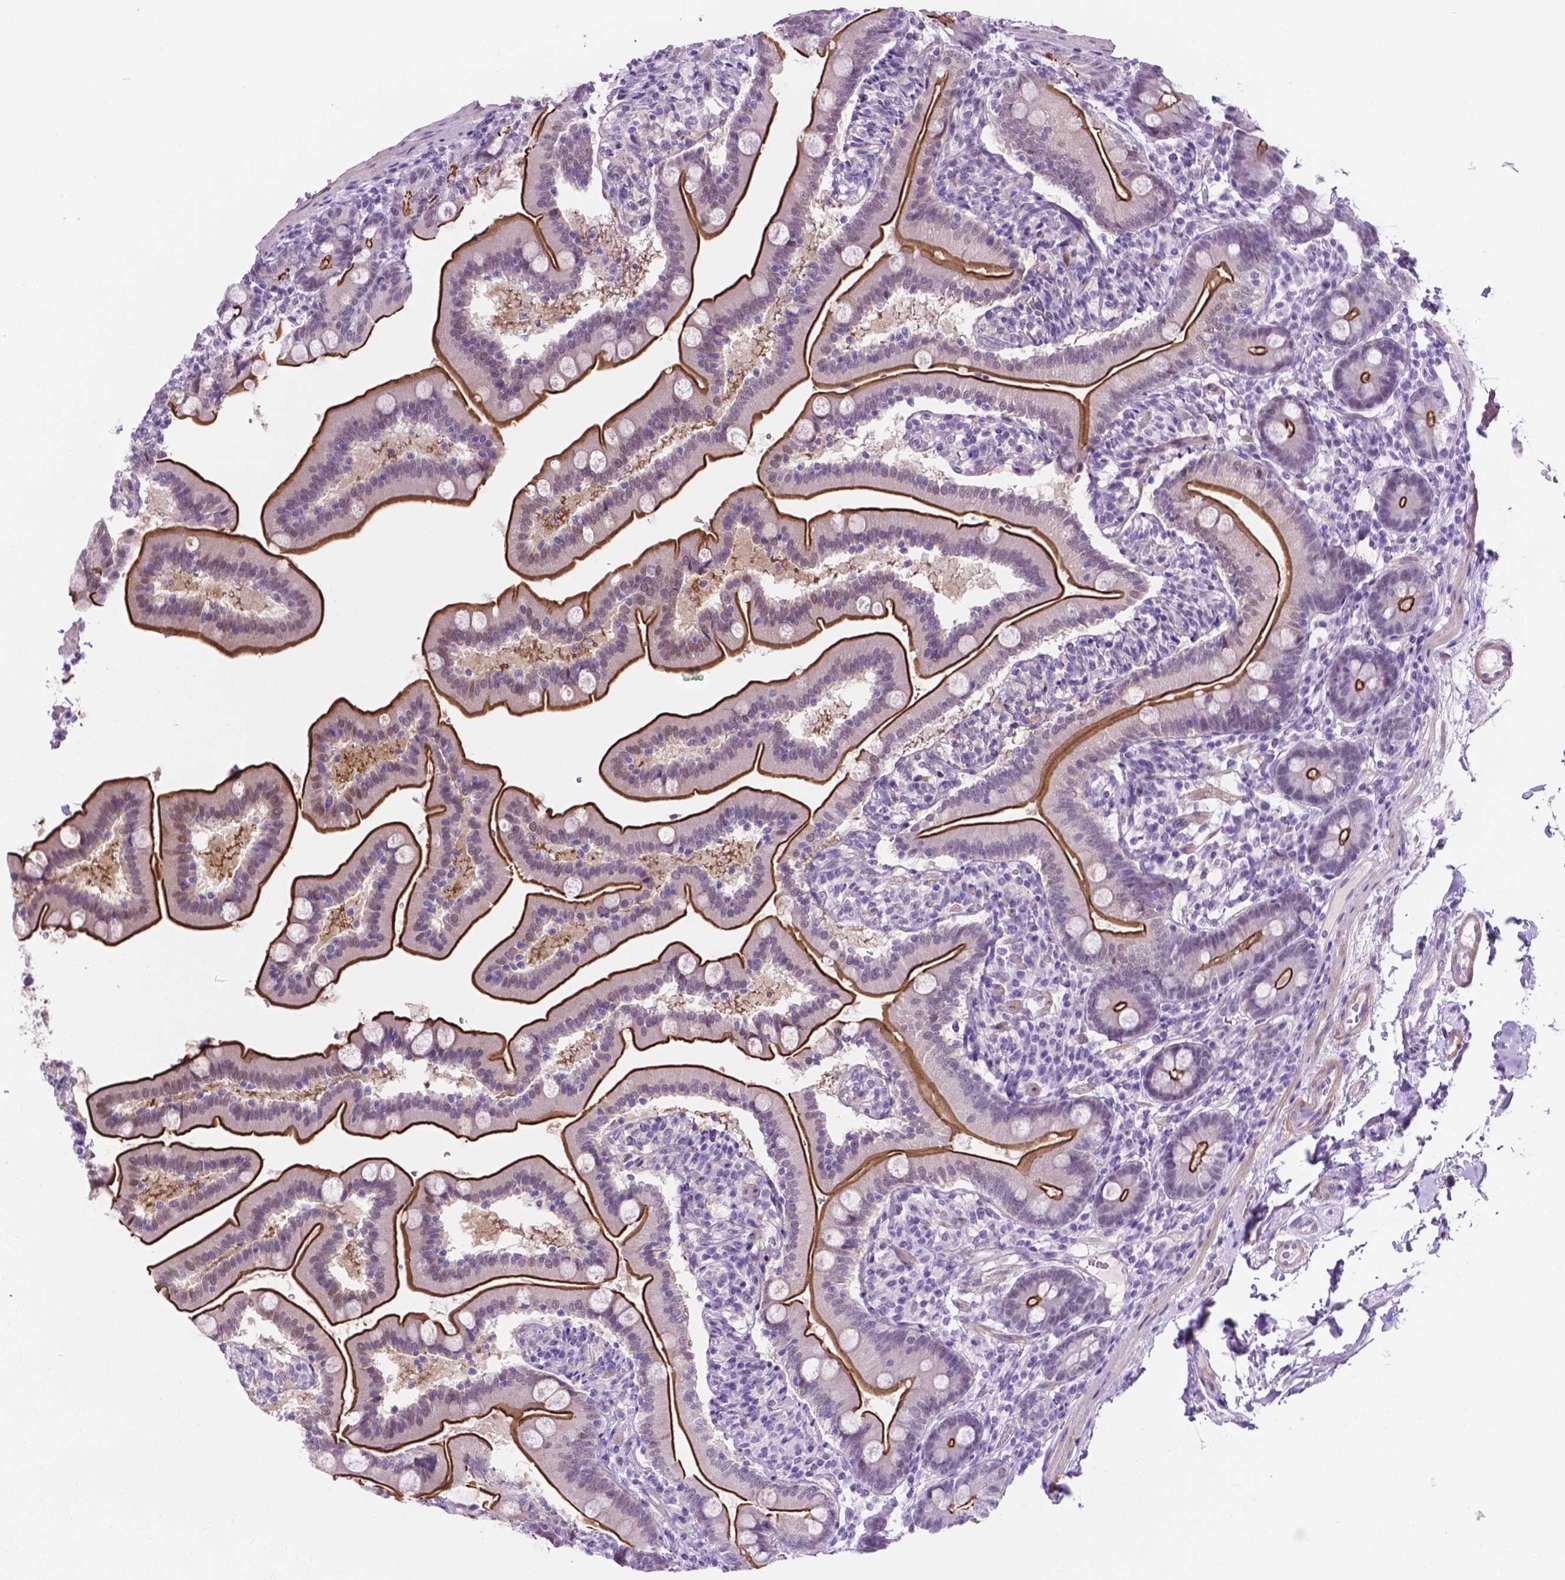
{"staining": {"intensity": "strong", "quantity": ">75%", "location": "cytoplasmic/membranous"}, "tissue": "duodenum", "cell_type": "Glandular cells", "image_type": "normal", "snomed": [{"axis": "morphology", "description": "Normal tissue, NOS"}, {"axis": "topography", "description": "Duodenum"}], "caption": "Human duodenum stained for a protein (brown) reveals strong cytoplasmic/membranous positive positivity in about >75% of glandular cells.", "gene": "ACY3", "patient": {"sex": "female", "age": 67}}